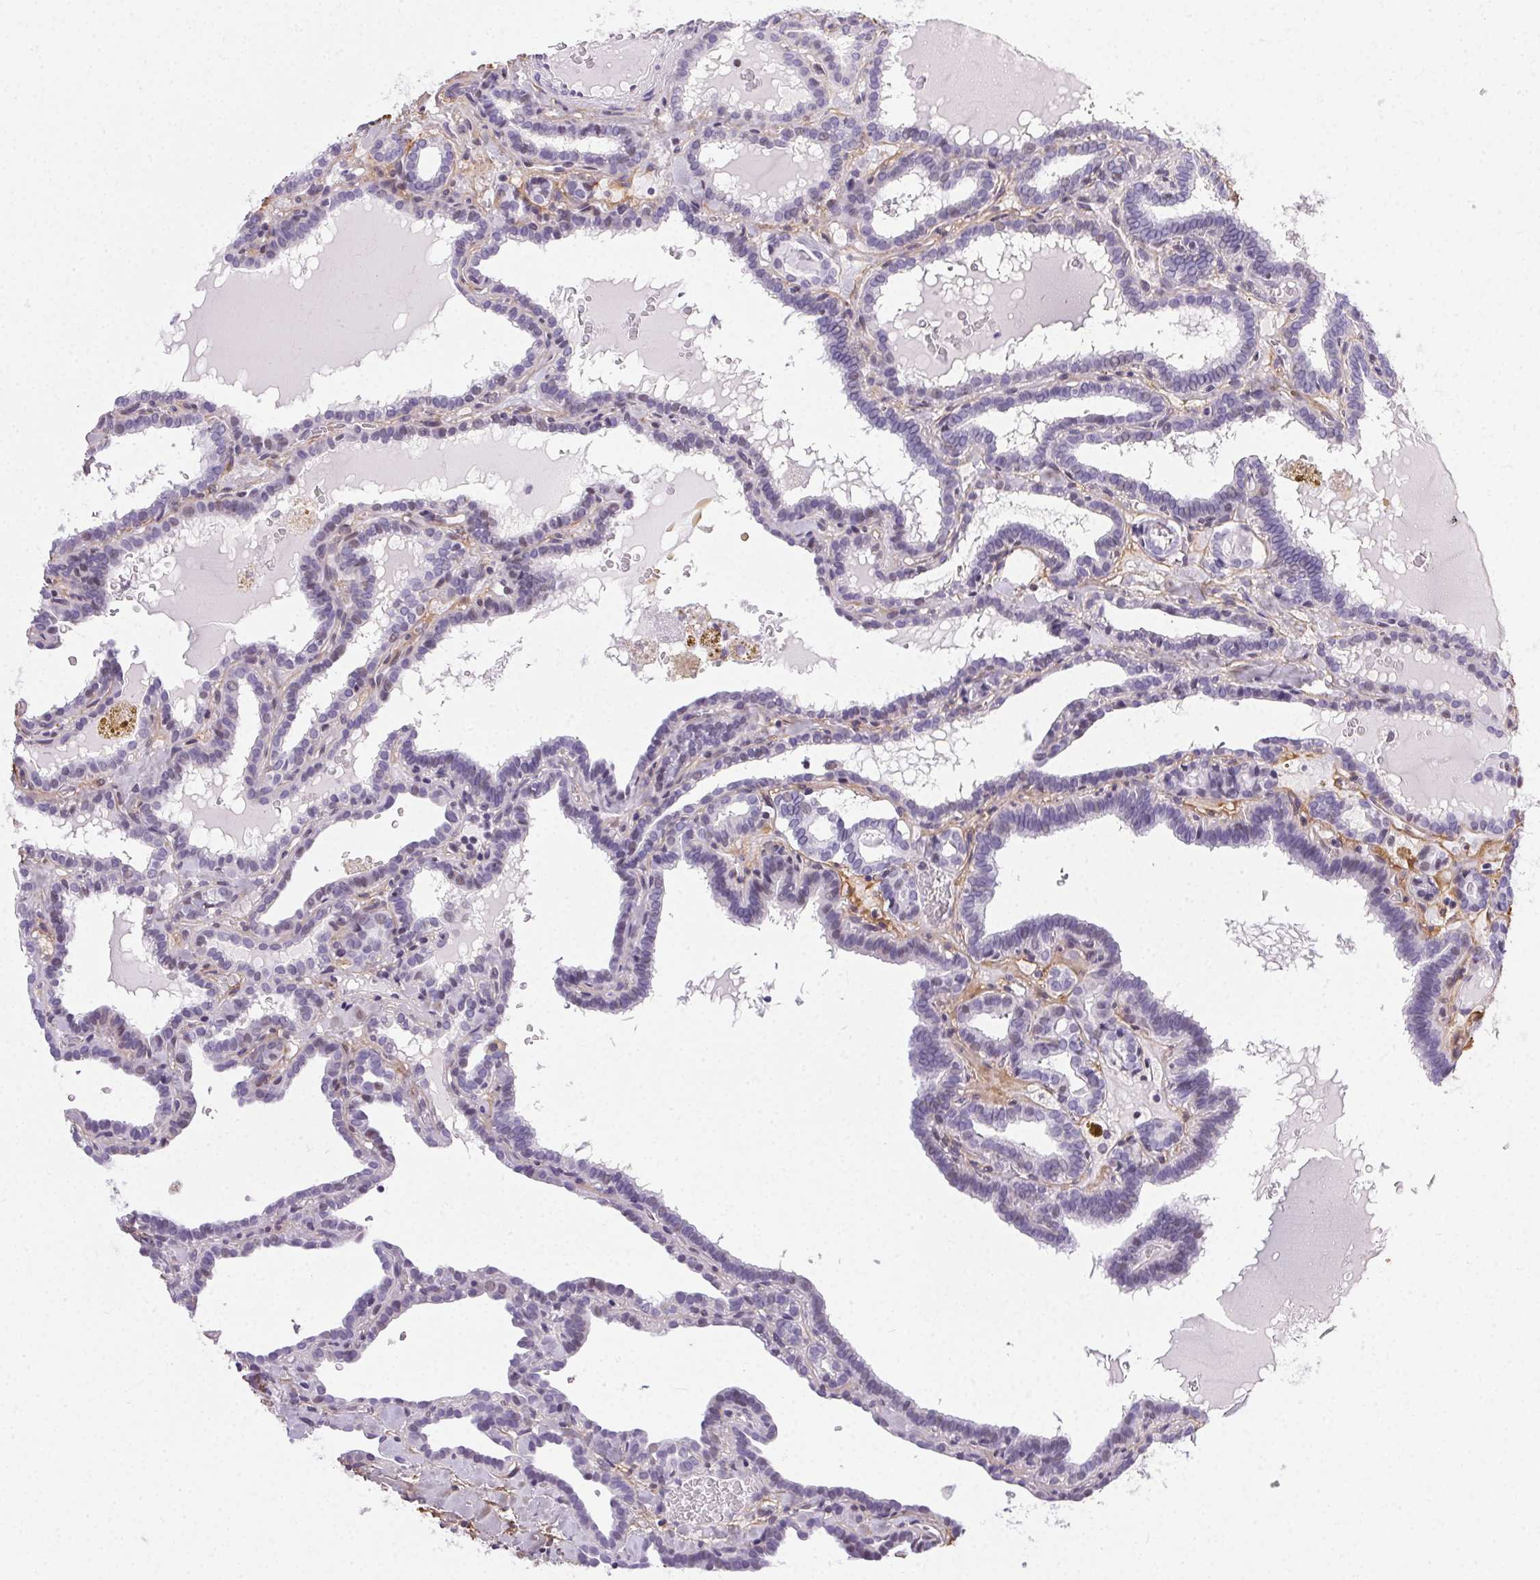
{"staining": {"intensity": "negative", "quantity": "none", "location": "none"}, "tissue": "thyroid cancer", "cell_type": "Tumor cells", "image_type": "cancer", "snomed": [{"axis": "morphology", "description": "Papillary adenocarcinoma, NOS"}, {"axis": "topography", "description": "Thyroid gland"}], "caption": "The immunohistochemistry photomicrograph has no significant expression in tumor cells of thyroid cancer tissue. (Immunohistochemistry, brightfield microscopy, high magnification).", "gene": "PDZD2", "patient": {"sex": "female", "age": 39}}